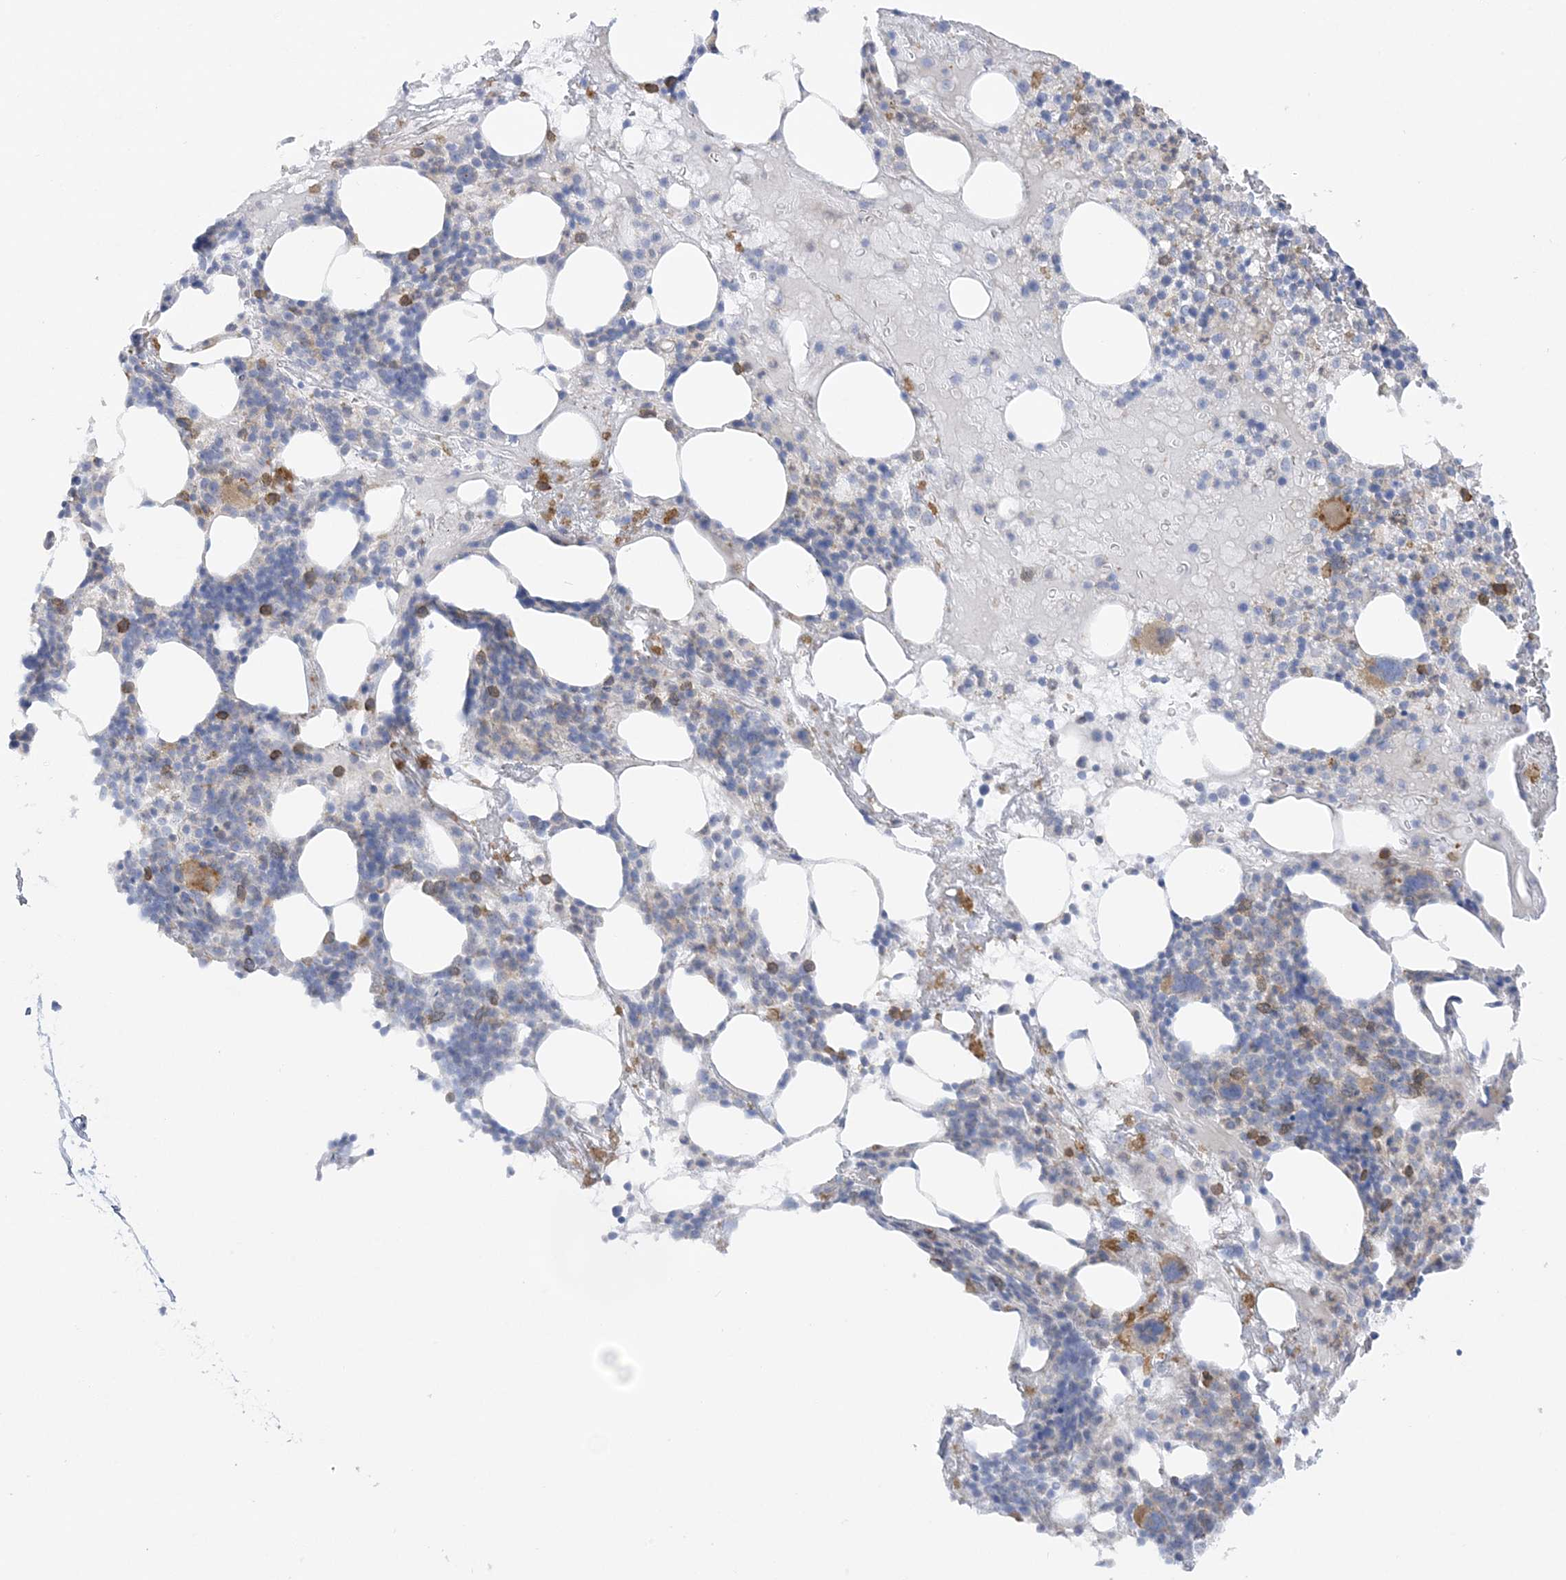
{"staining": {"intensity": "moderate", "quantity": "<25%", "location": "cytoplasmic/membranous"}, "tissue": "bone marrow", "cell_type": "Hematopoietic cells", "image_type": "normal", "snomed": [{"axis": "morphology", "description": "Normal tissue, NOS"}, {"axis": "morphology", "description": "Inflammation, NOS"}, {"axis": "topography", "description": "Bone marrow"}], "caption": "Approximately <25% of hematopoietic cells in benign human bone marrow exhibit moderate cytoplasmic/membranous protein positivity as visualized by brown immunohistochemical staining.", "gene": "ICMT", "patient": {"sex": "female", "age": 77}}